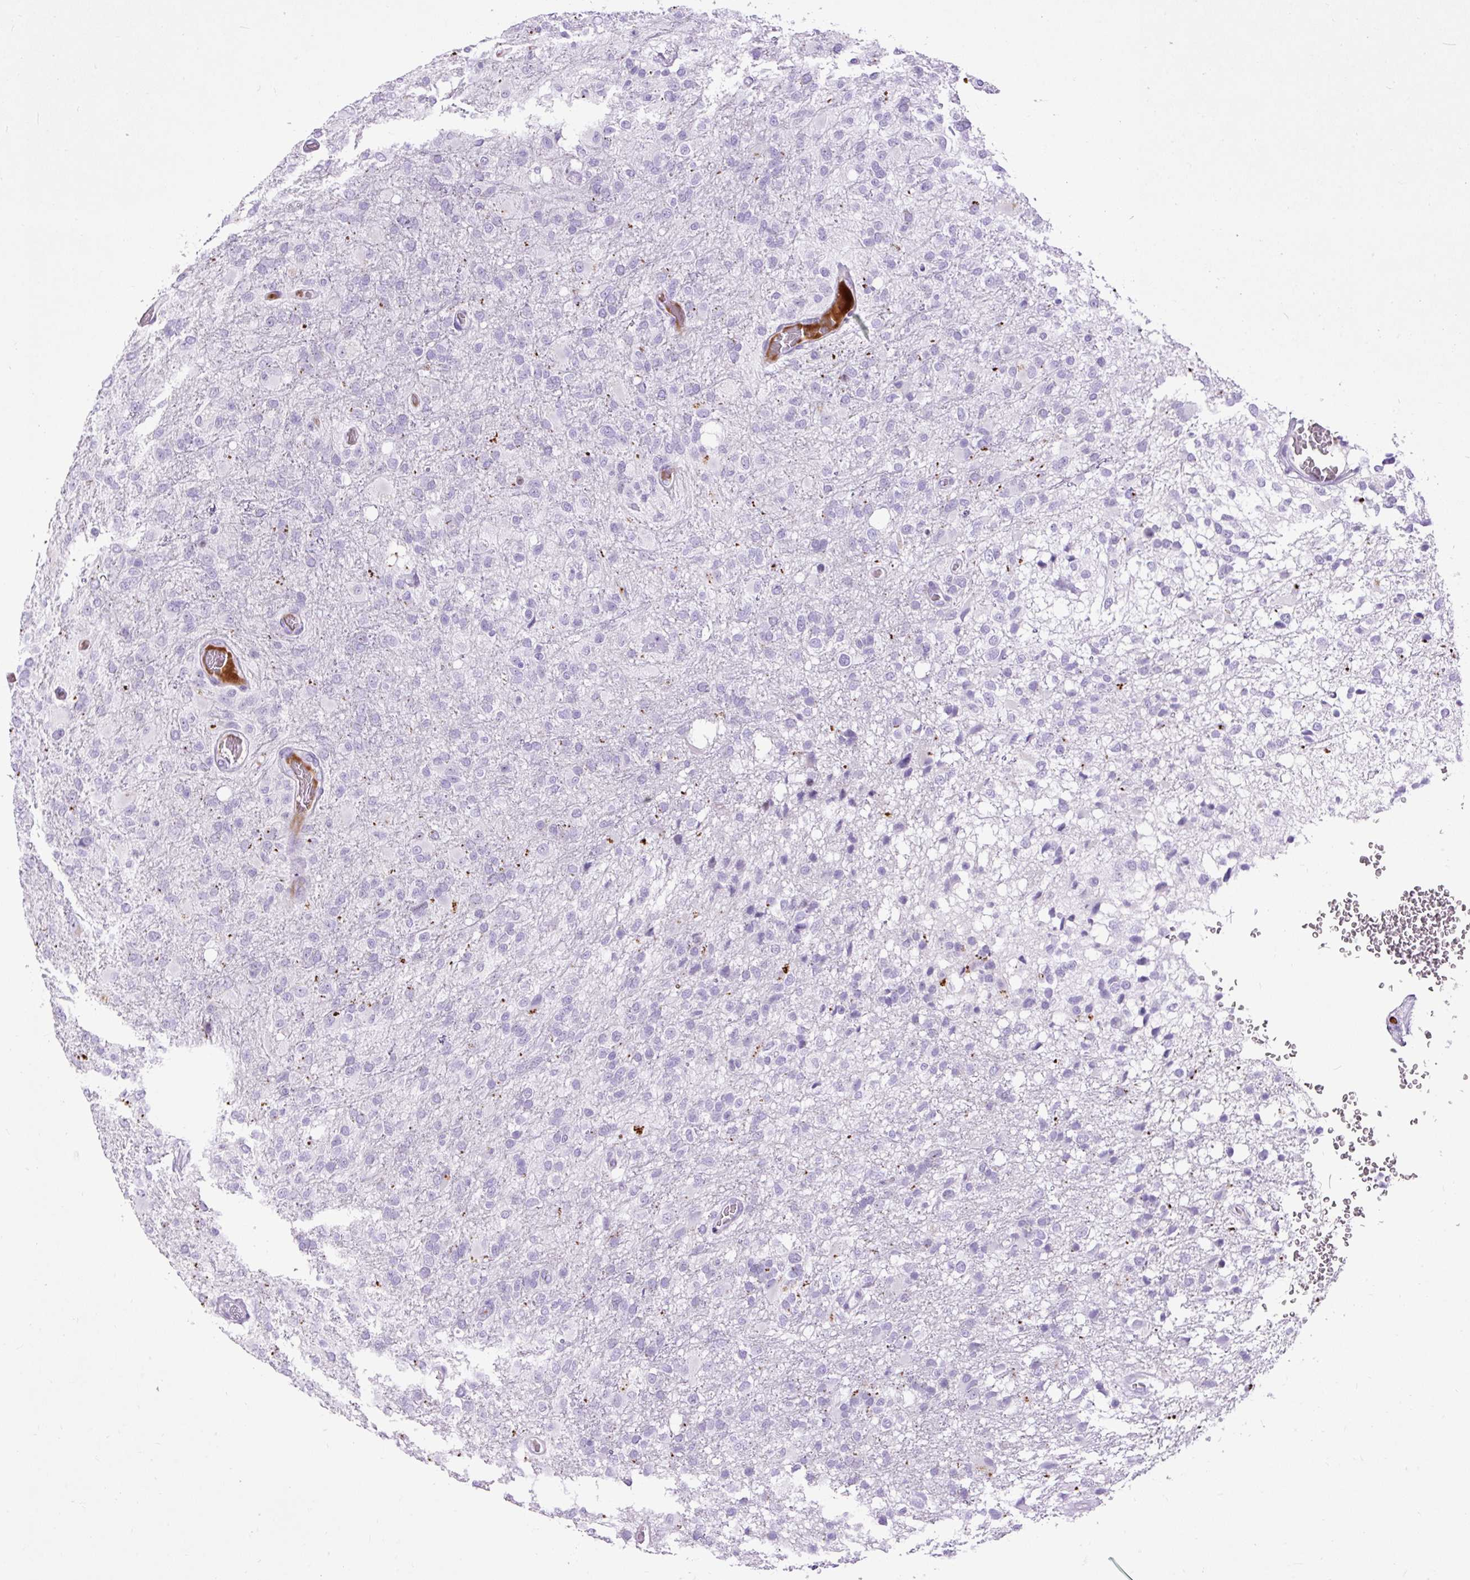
{"staining": {"intensity": "negative", "quantity": "none", "location": "none"}, "tissue": "glioma", "cell_type": "Tumor cells", "image_type": "cancer", "snomed": [{"axis": "morphology", "description": "Glioma, malignant, High grade"}, {"axis": "topography", "description": "Brain"}], "caption": "High magnification brightfield microscopy of glioma stained with DAB (brown) and counterstained with hematoxylin (blue): tumor cells show no significant expression.", "gene": "SPC24", "patient": {"sex": "female", "age": 74}}